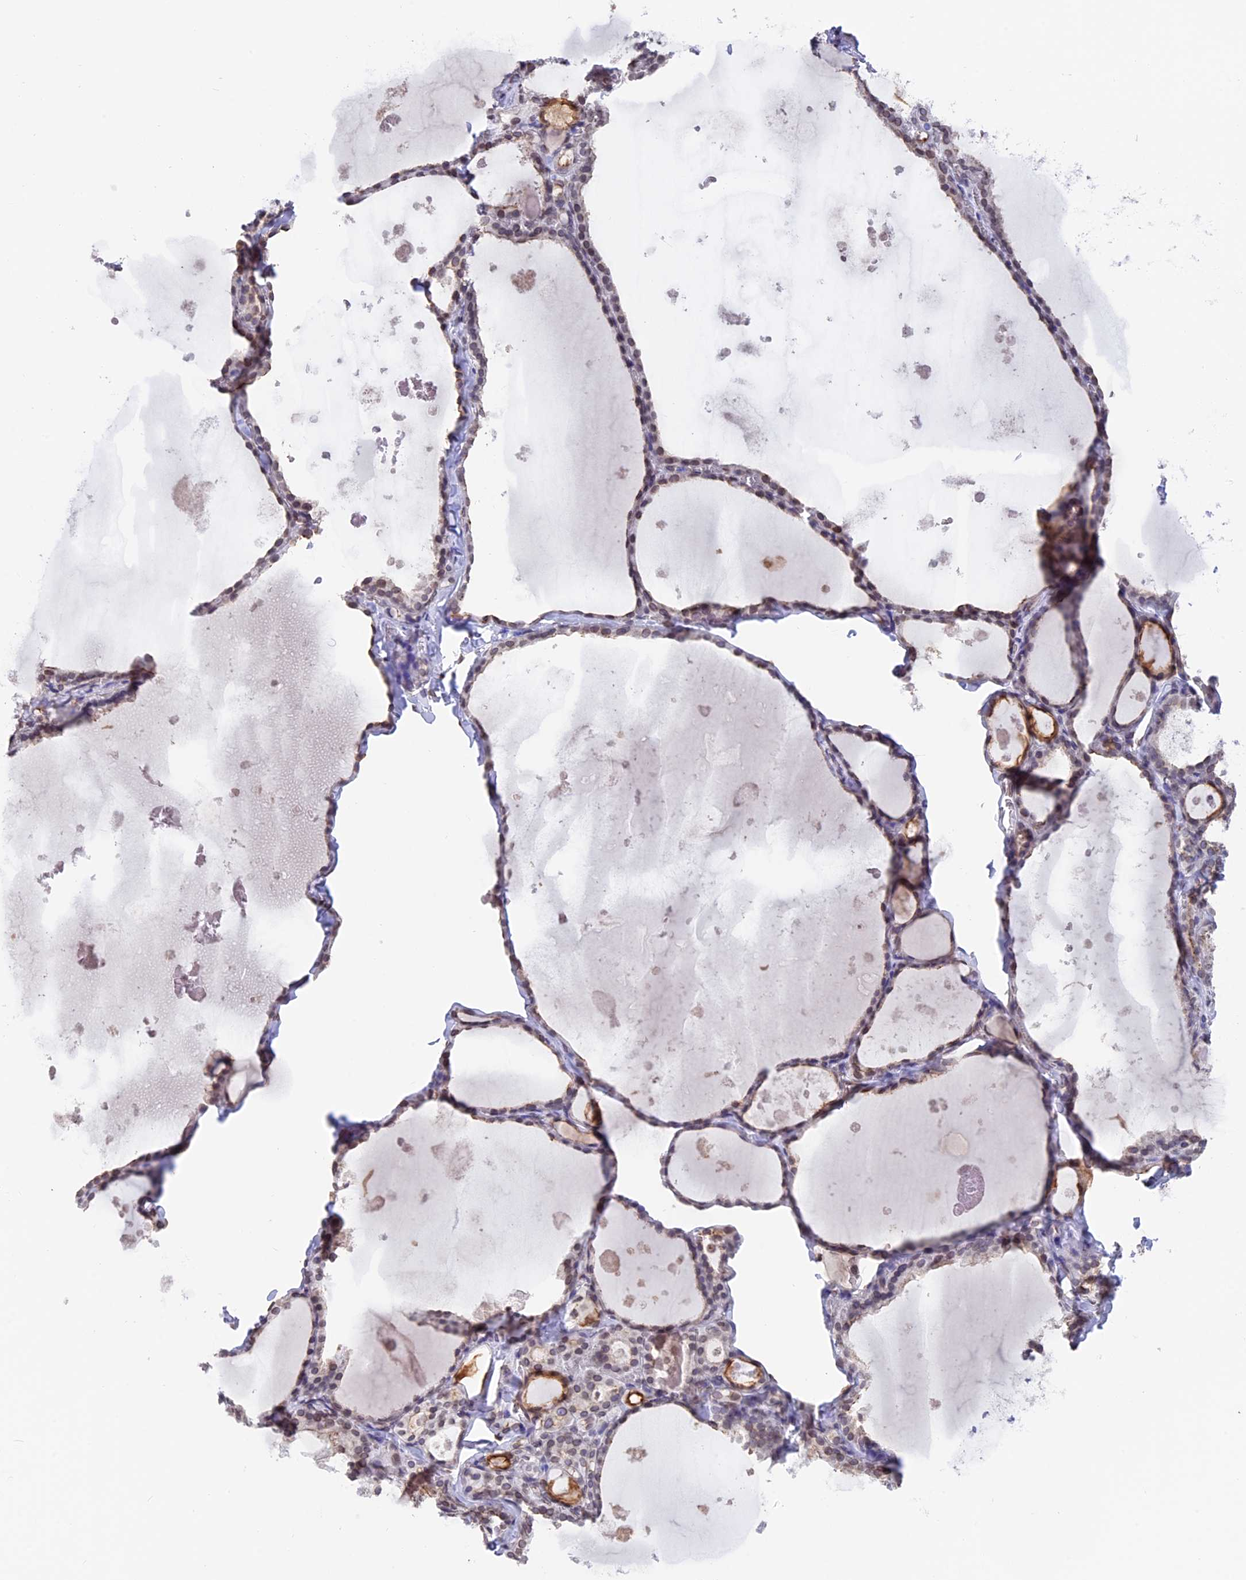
{"staining": {"intensity": "weak", "quantity": ">75%", "location": "cytoplasmic/membranous,nuclear"}, "tissue": "thyroid gland", "cell_type": "Glandular cells", "image_type": "normal", "snomed": [{"axis": "morphology", "description": "Normal tissue, NOS"}, {"axis": "topography", "description": "Thyroid gland"}], "caption": "Protein analysis of benign thyroid gland exhibits weak cytoplasmic/membranous,nuclear expression in approximately >75% of glandular cells. (Stains: DAB (3,3'-diaminobenzidine) in brown, nuclei in blue, Microscopy: brightfield microscopy at high magnification).", "gene": "TMPRSS7", "patient": {"sex": "male", "age": 56}}